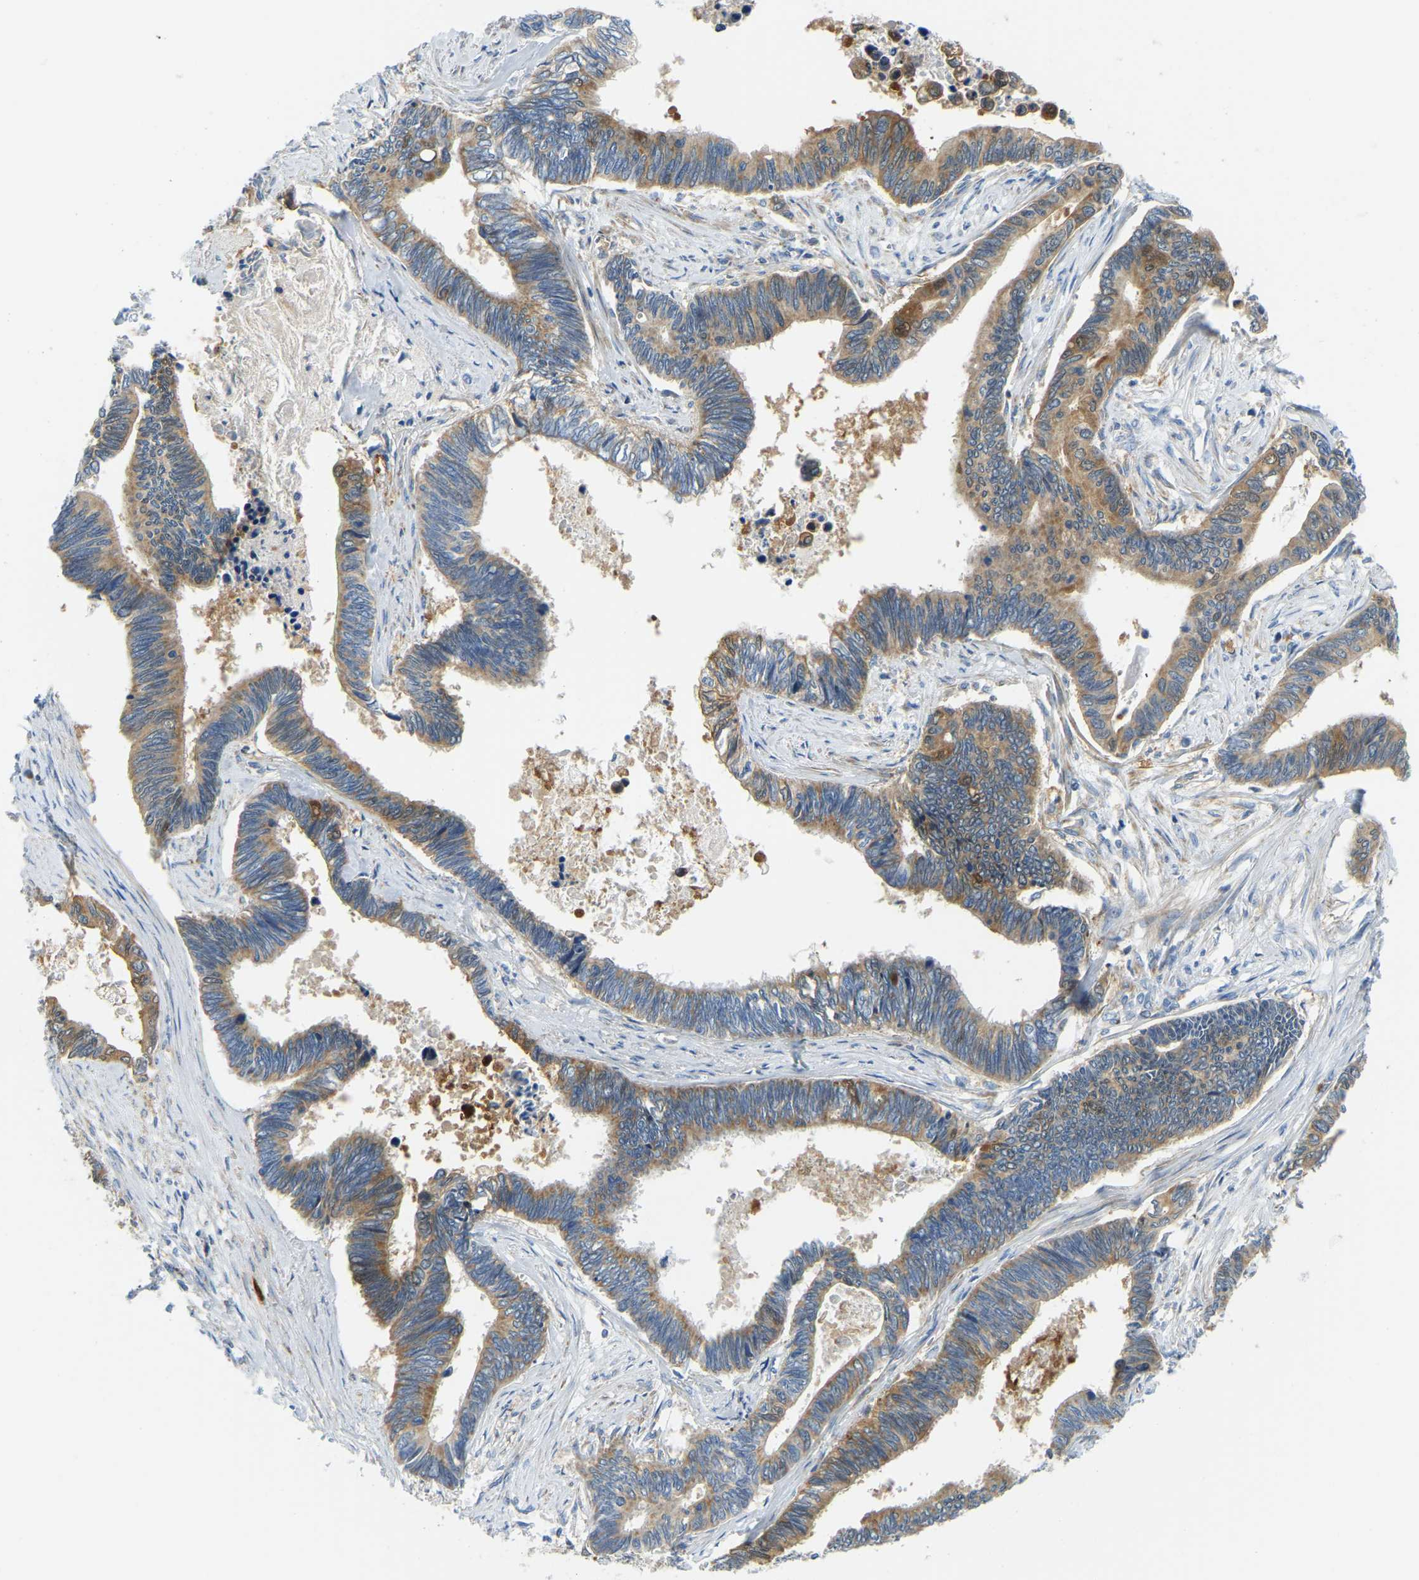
{"staining": {"intensity": "moderate", "quantity": ">75%", "location": "cytoplasmic/membranous"}, "tissue": "pancreatic cancer", "cell_type": "Tumor cells", "image_type": "cancer", "snomed": [{"axis": "morphology", "description": "Adenocarcinoma, NOS"}, {"axis": "topography", "description": "Pancreas"}], "caption": "Adenocarcinoma (pancreatic) stained with immunohistochemistry (IHC) shows moderate cytoplasmic/membranous positivity in about >75% of tumor cells.", "gene": "GDA", "patient": {"sex": "female", "age": 70}}